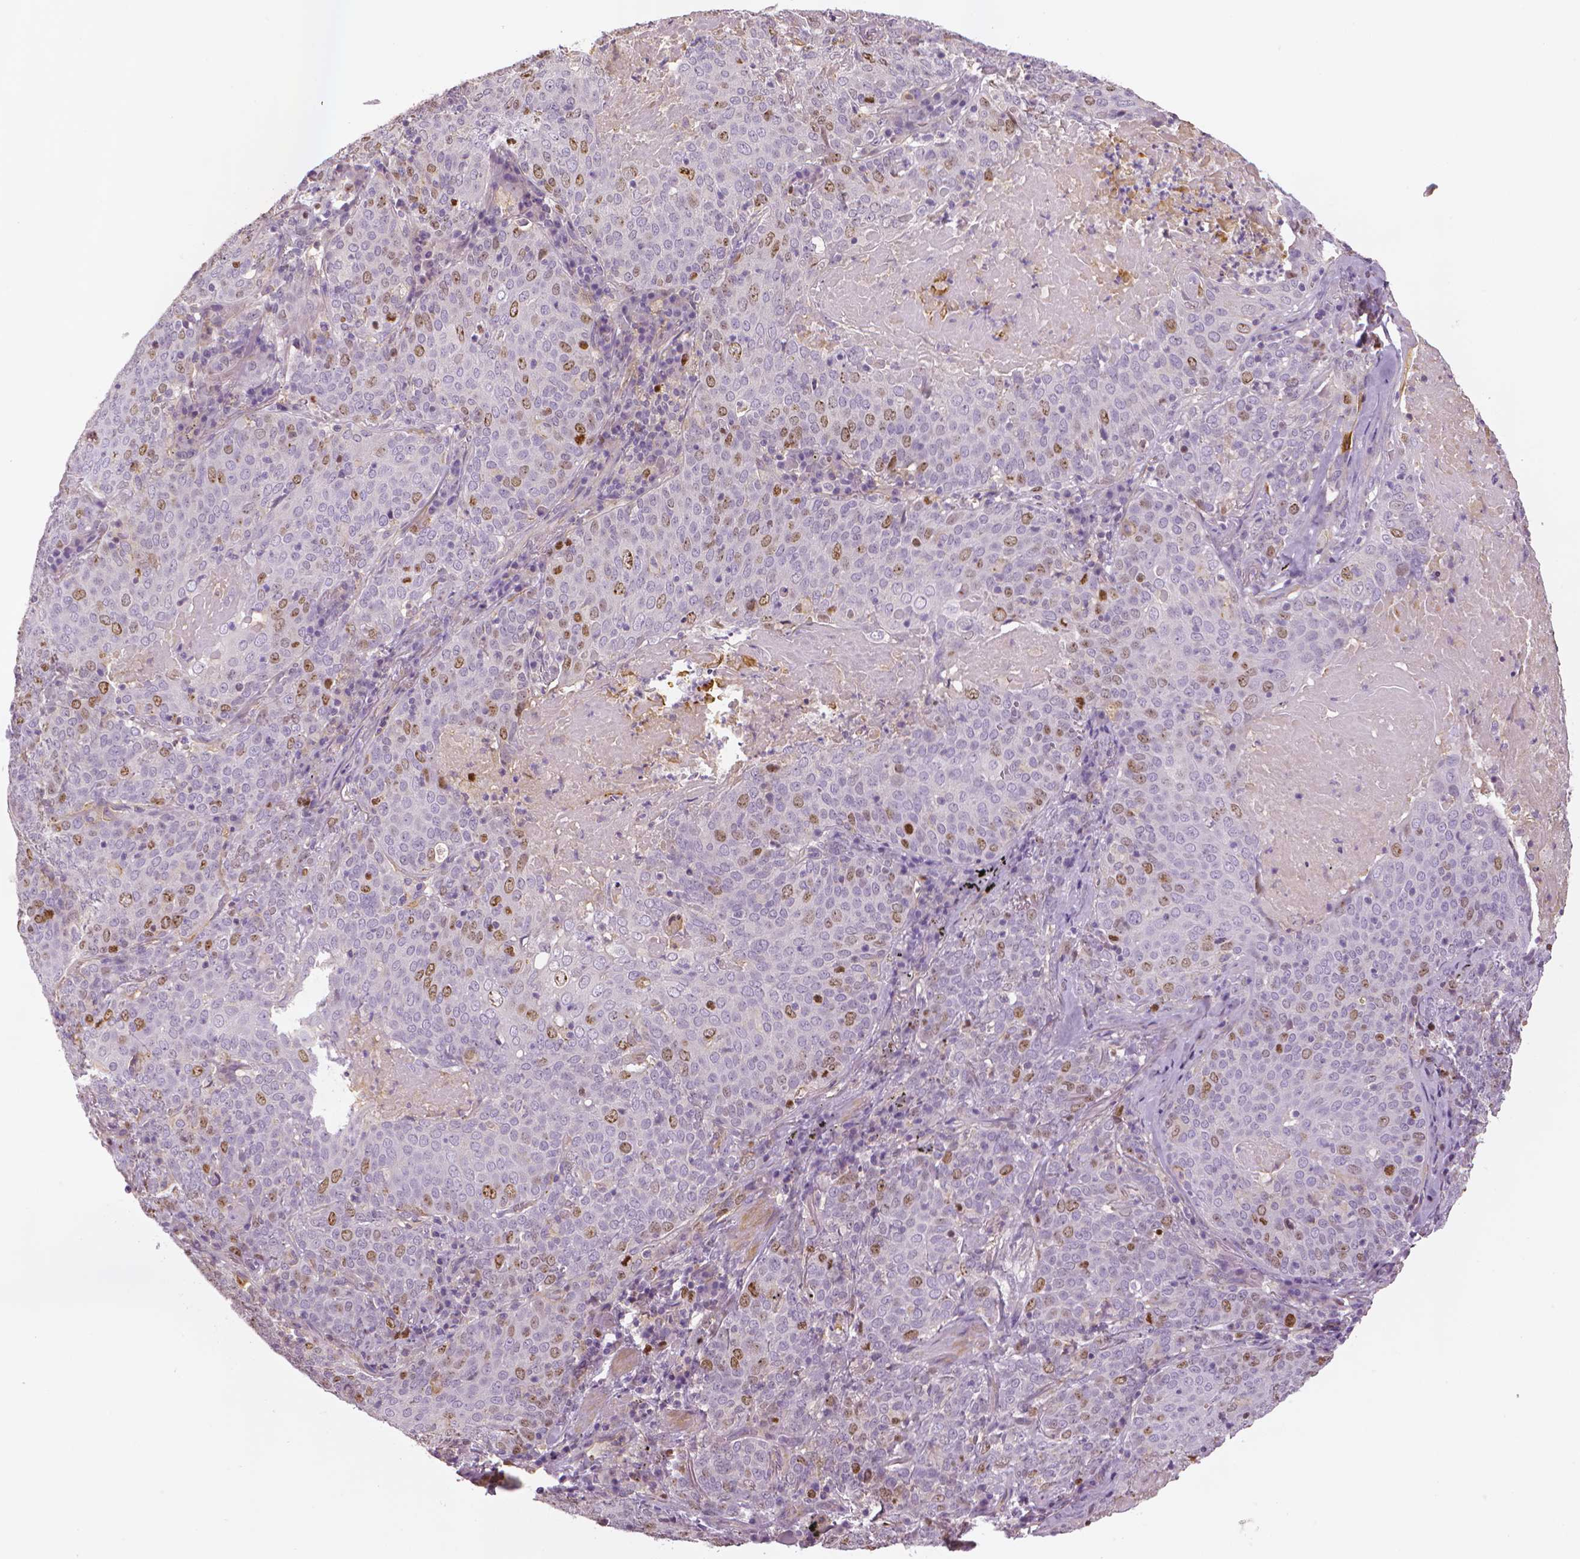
{"staining": {"intensity": "moderate", "quantity": "<25%", "location": "nuclear"}, "tissue": "lung cancer", "cell_type": "Tumor cells", "image_type": "cancer", "snomed": [{"axis": "morphology", "description": "Squamous cell carcinoma, NOS"}, {"axis": "topography", "description": "Lung"}], "caption": "Tumor cells show low levels of moderate nuclear staining in about <25% of cells in human lung squamous cell carcinoma.", "gene": "MKI67", "patient": {"sex": "male", "age": 82}}